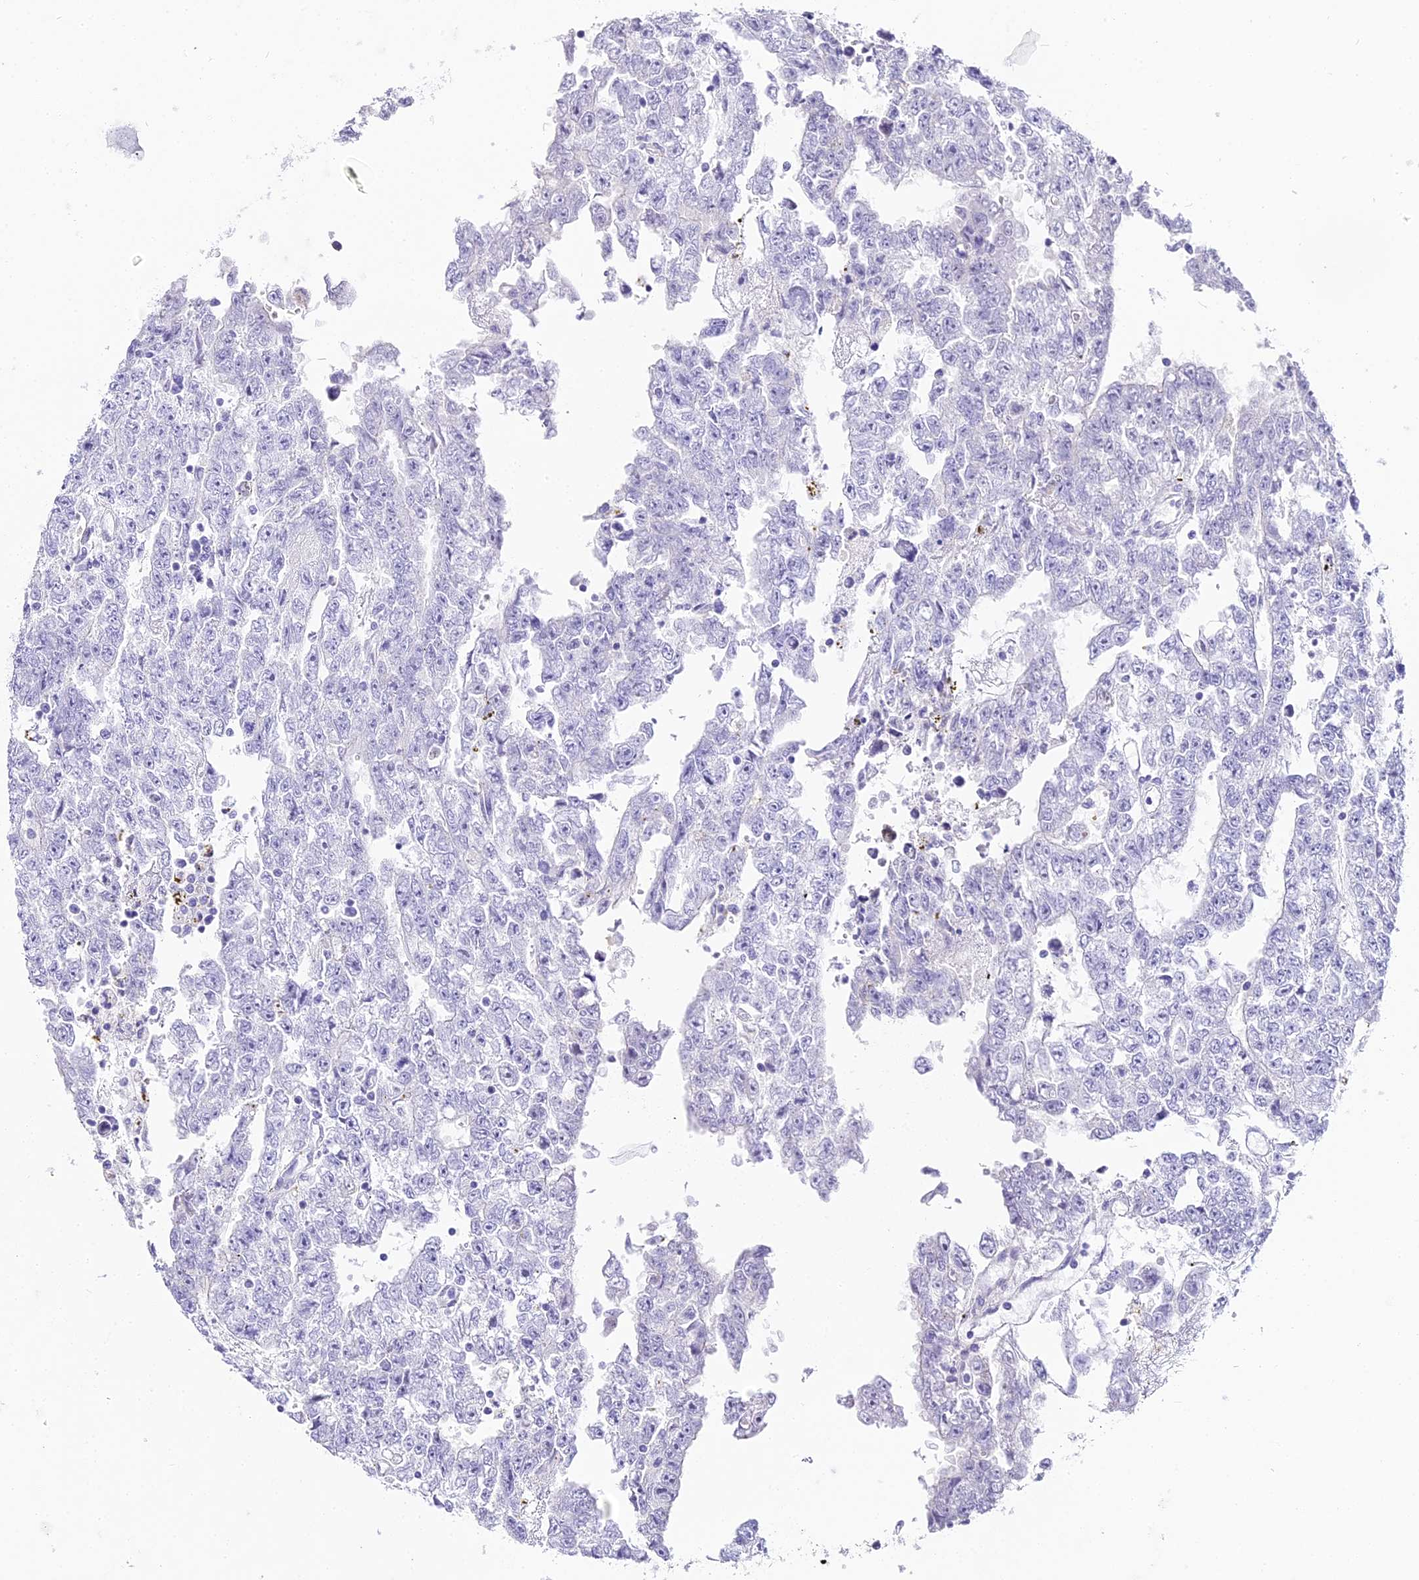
{"staining": {"intensity": "negative", "quantity": "none", "location": "none"}, "tissue": "testis cancer", "cell_type": "Tumor cells", "image_type": "cancer", "snomed": [{"axis": "morphology", "description": "Carcinoma, Embryonal, NOS"}, {"axis": "topography", "description": "Testis"}], "caption": "Testis cancer stained for a protein using immunohistochemistry (IHC) reveals no expression tumor cells.", "gene": "ABHD14A-ACY1", "patient": {"sex": "male", "age": 25}}